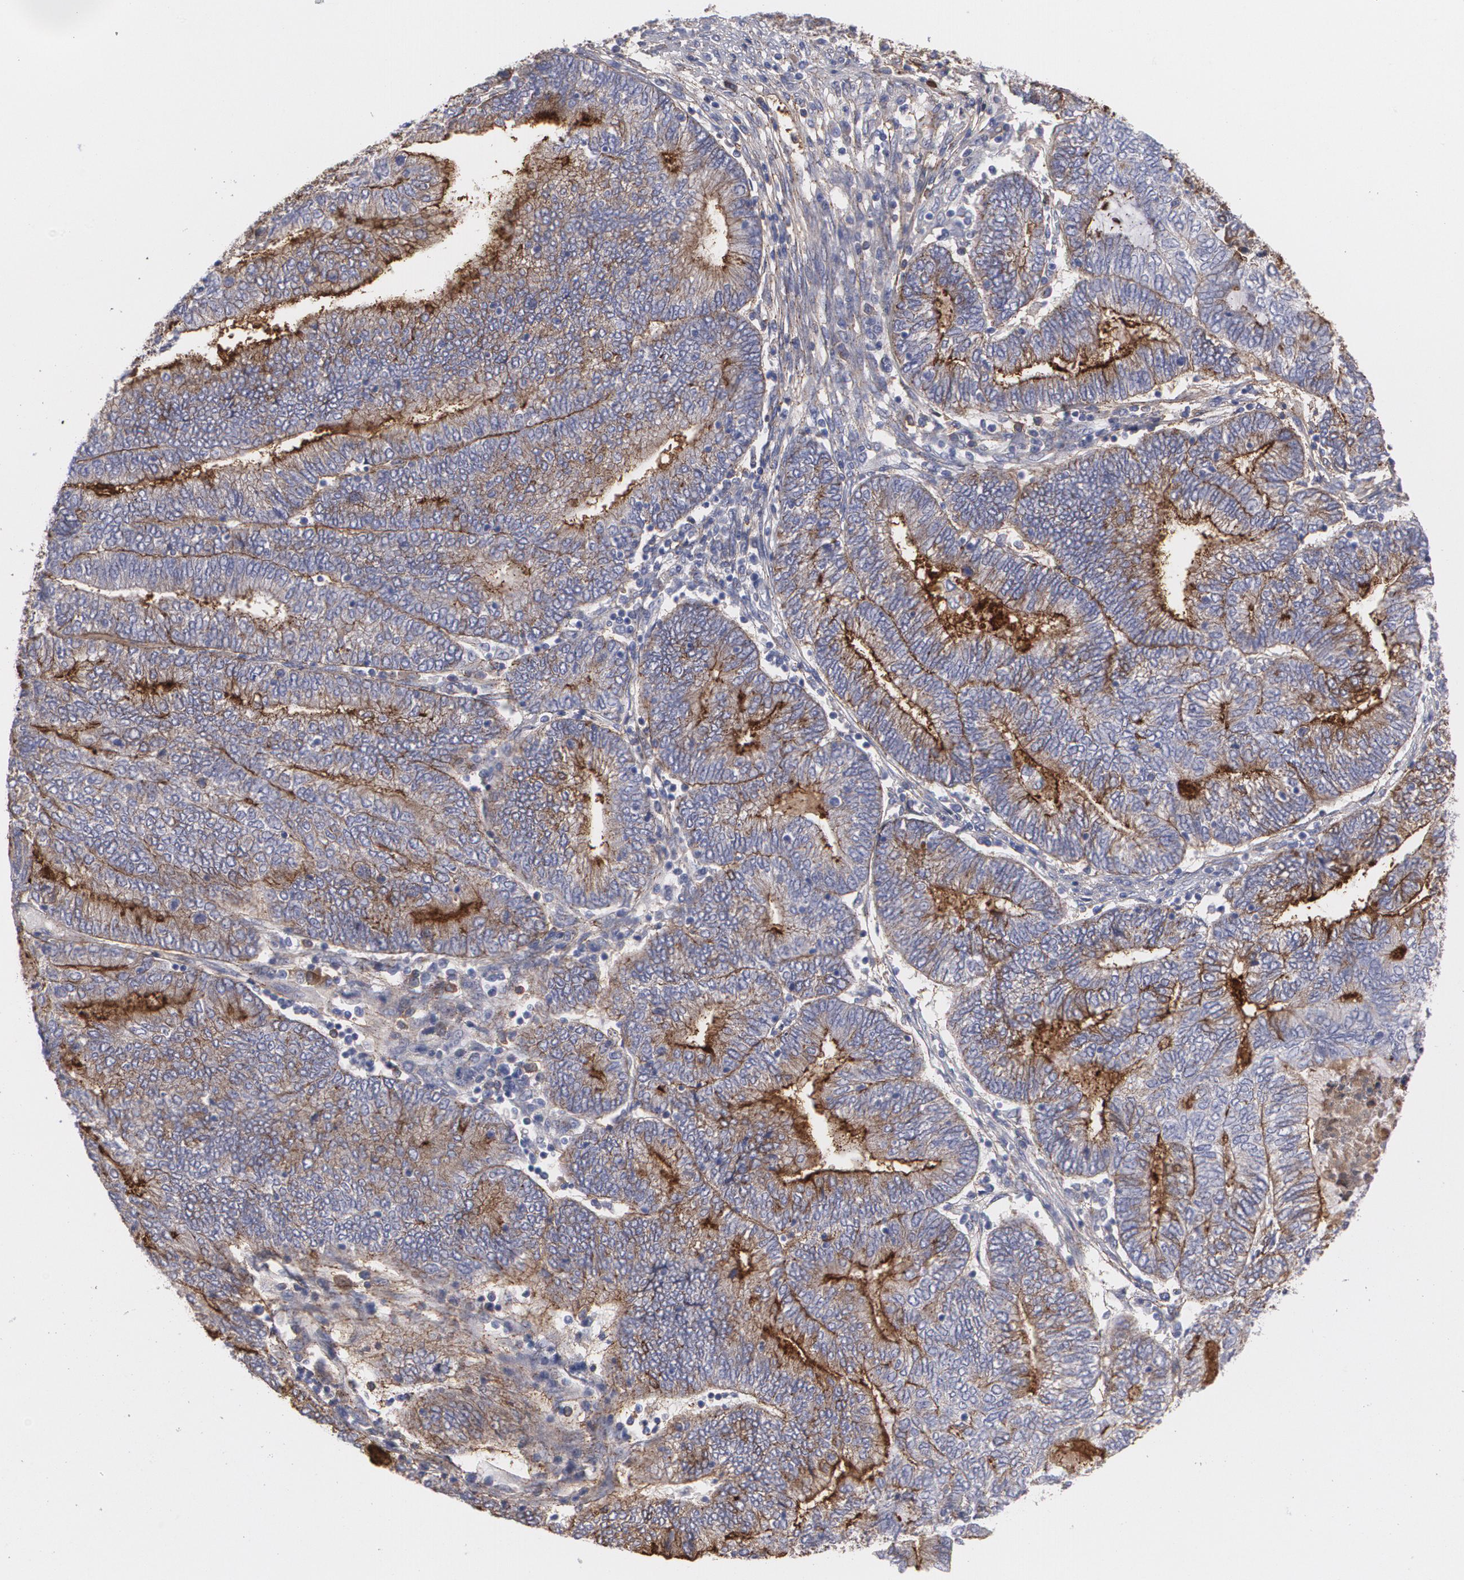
{"staining": {"intensity": "negative", "quantity": "none", "location": "none"}, "tissue": "endometrial cancer", "cell_type": "Tumor cells", "image_type": "cancer", "snomed": [{"axis": "morphology", "description": "Adenocarcinoma, NOS"}, {"axis": "topography", "description": "Uterus"}, {"axis": "topography", "description": "Endometrium"}], "caption": "A photomicrograph of endometrial adenocarcinoma stained for a protein displays no brown staining in tumor cells. (DAB (3,3'-diaminobenzidine) IHC, high magnification).", "gene": "FBLN1", "patient": {"sex": "female", "age": 70}}